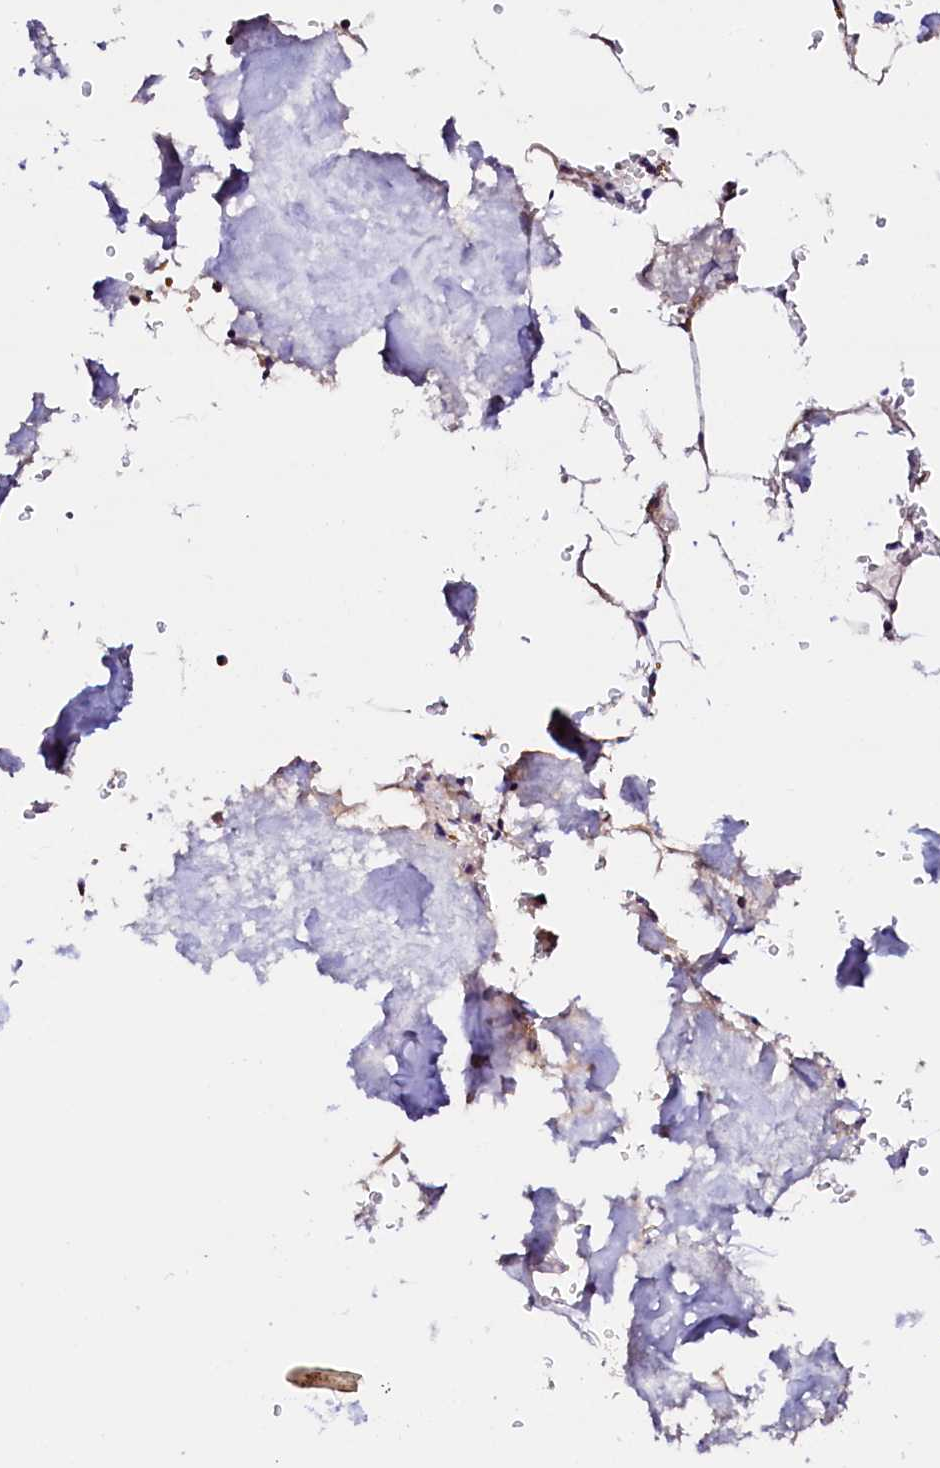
{"staining": {"intensity": "moderate", "quantity": "<25%", "location": "cytoplasmic/membranous"}, "tissue": "bone marrow", "cell_type": "Hematopoietic cells", "image_type": "normal", "snomed": [{"axis": "morphology", "description": "Normal tissue, NOS"}, {"axis": "topography", "description": "Bone marrow"}], "caption": "Immunohistochemical staining of benign human bone marrow exhibits low levels of moderate cytoplasmic/membranous expression in about <25% of hematopoietic cells.", "gene": "NALF1", "patient": {"sex": "male", "age": 70}}